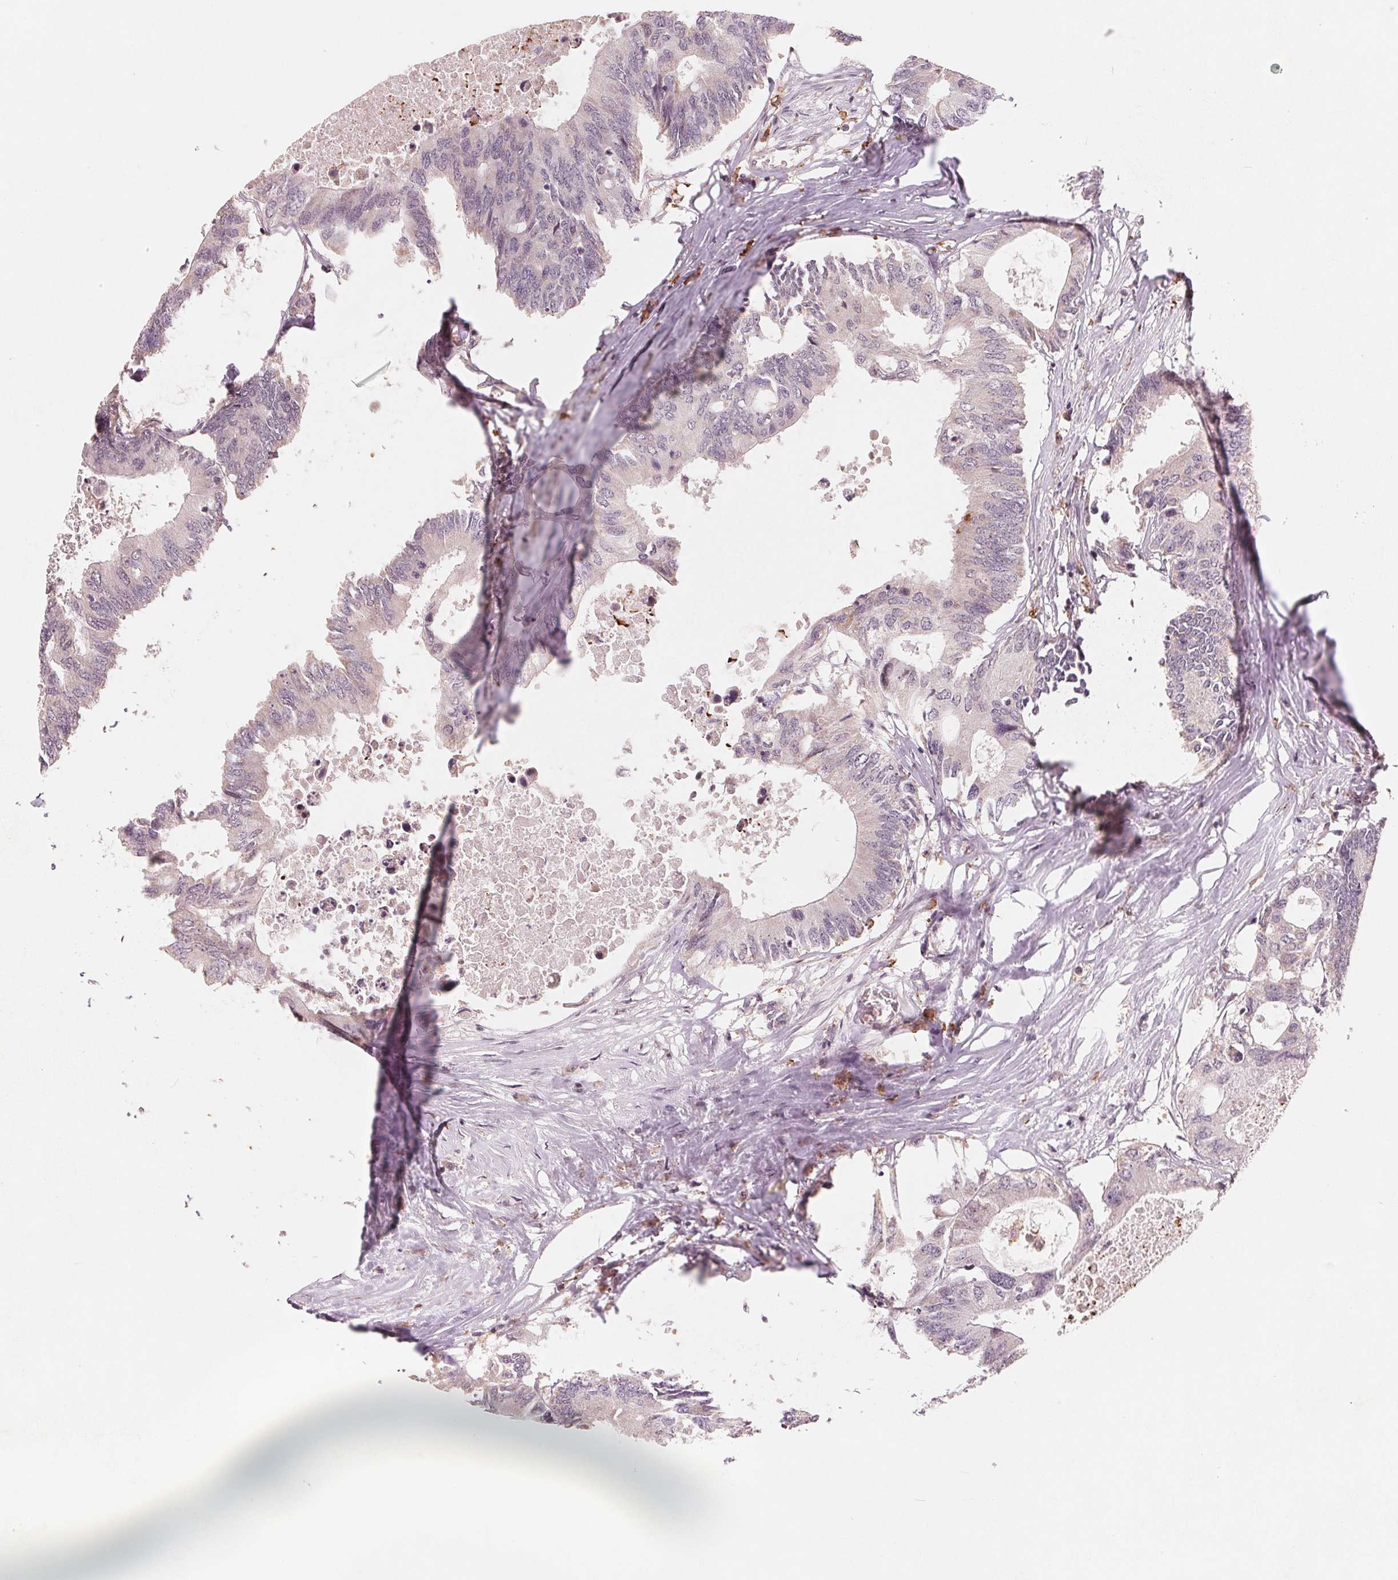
{"staining": {"intensity": "negative", "quantity": "none", "location": "none"}, "tissue": "colorectal cancer", "cell_type": "Tumor cells", "image_type": "cancer", "snomed": [{"axis": "morphology", "description": "Adenocarcinoma, NOS"}, {"axis": "topography", "description": "Colon"}], "caption": "Immunohistochemistry (IHC) micrograph of colorectal adenocarcinoma stained for a protein (brown), which displays no positivity in tumor cells.", "gene": "IL9R", "patient": {"sex": "male", "age": 71}}